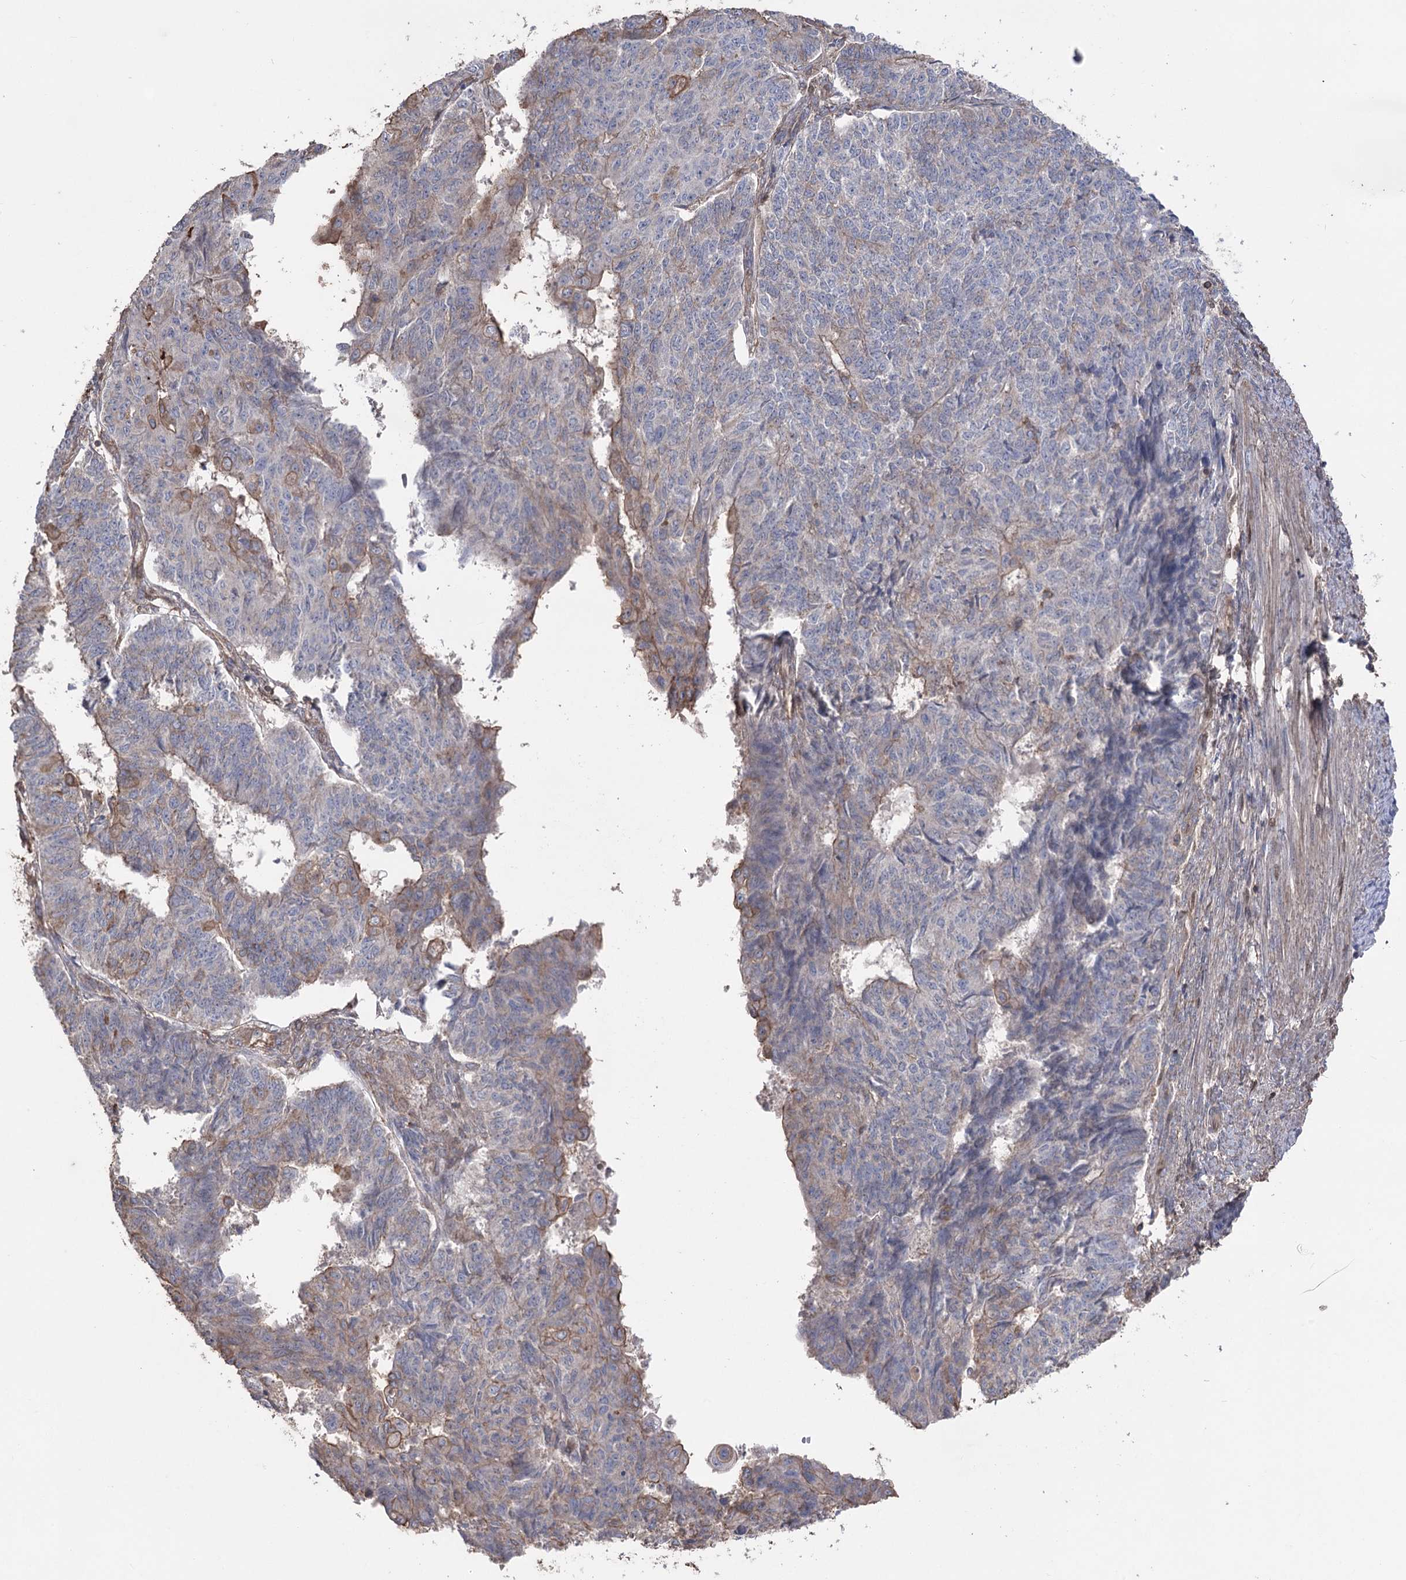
{"staining": {"intensity": "weak", "quantity": "<25%", "location": "cytoplasmic/membranous"}, "tissue": "endometrial cancer", "cell_type": "Tumor cells", "image_type": "cancer", "snomed": [{"axis": "morphology", "description": "Adenocarcinoma, NOS"}, {"axis": "topography", "description": "Endometrium"}], "caption": "Photomicrograph shows no protein expression in tumor cells of endometrial cancer (adenocarcinoma) tissue. The staining was performed using DAB to visualize the protein expression in brown, while the nuclei were stained in blue with hematoxylin (Magnification: 20x).", "gene": "FAM13B", "patient": {"sex": "female", "age": 32}}